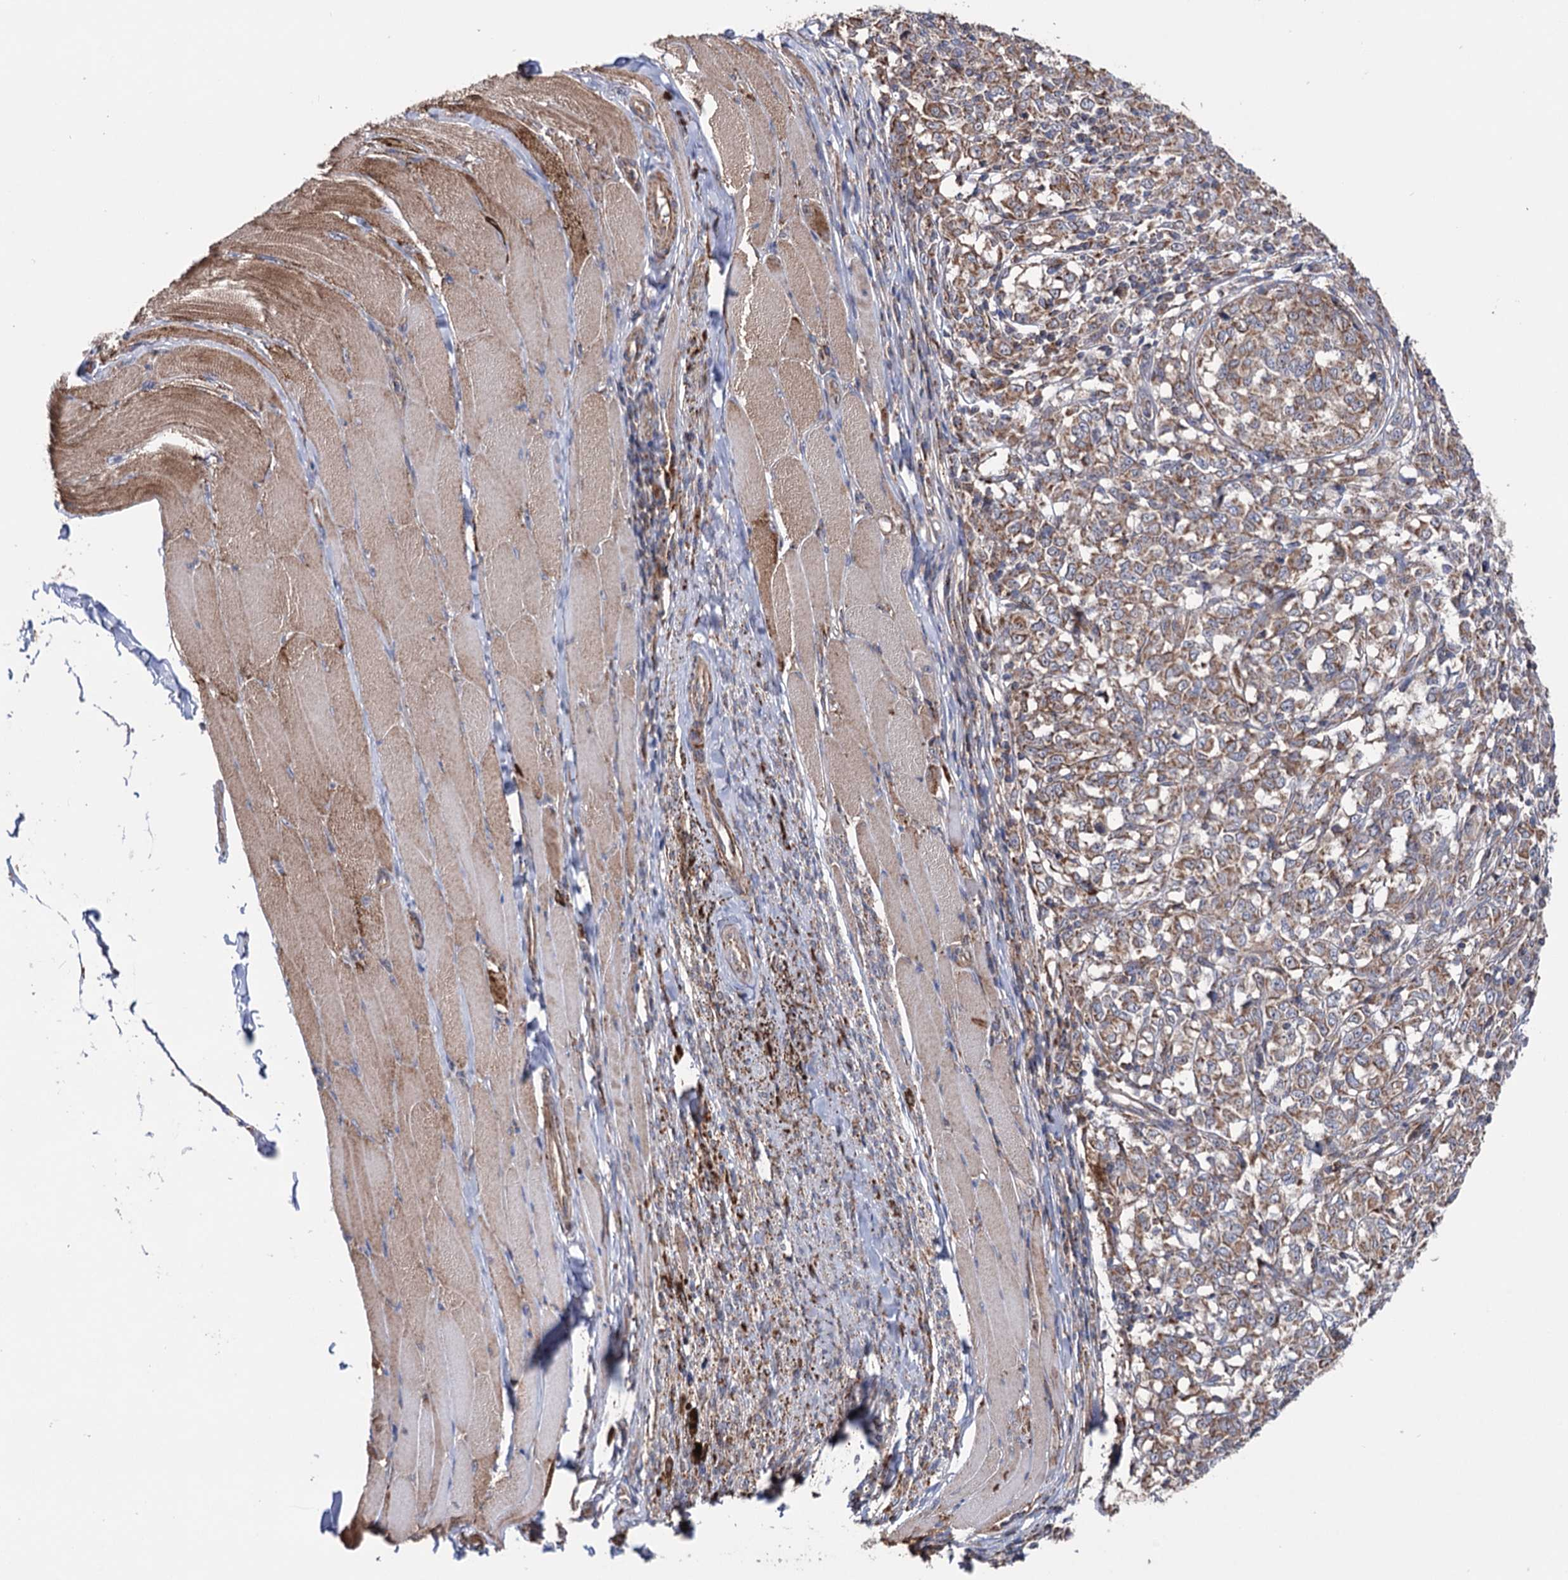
{"staining": {"intensity": "moderate", "quantity": ">75%", "location": "cytoplasmic/membranous"}, "tissue": "melanoma", "cell_type": "Tumor cells", "image_type": "cancer", "snomed": [{"axis": "morphology", "description": "Malignant melanoma, NOS"}, {"axis": "topography", "description": "Skin"}], "caption": "Malignant melanoma stained for a protein (brown) shows moderate cytoplasmic/membranous positive positivity in approximately >75% of tumor cells.", "gene": "SUCLA2", "patient": {"sex": "female", "age": 72}}